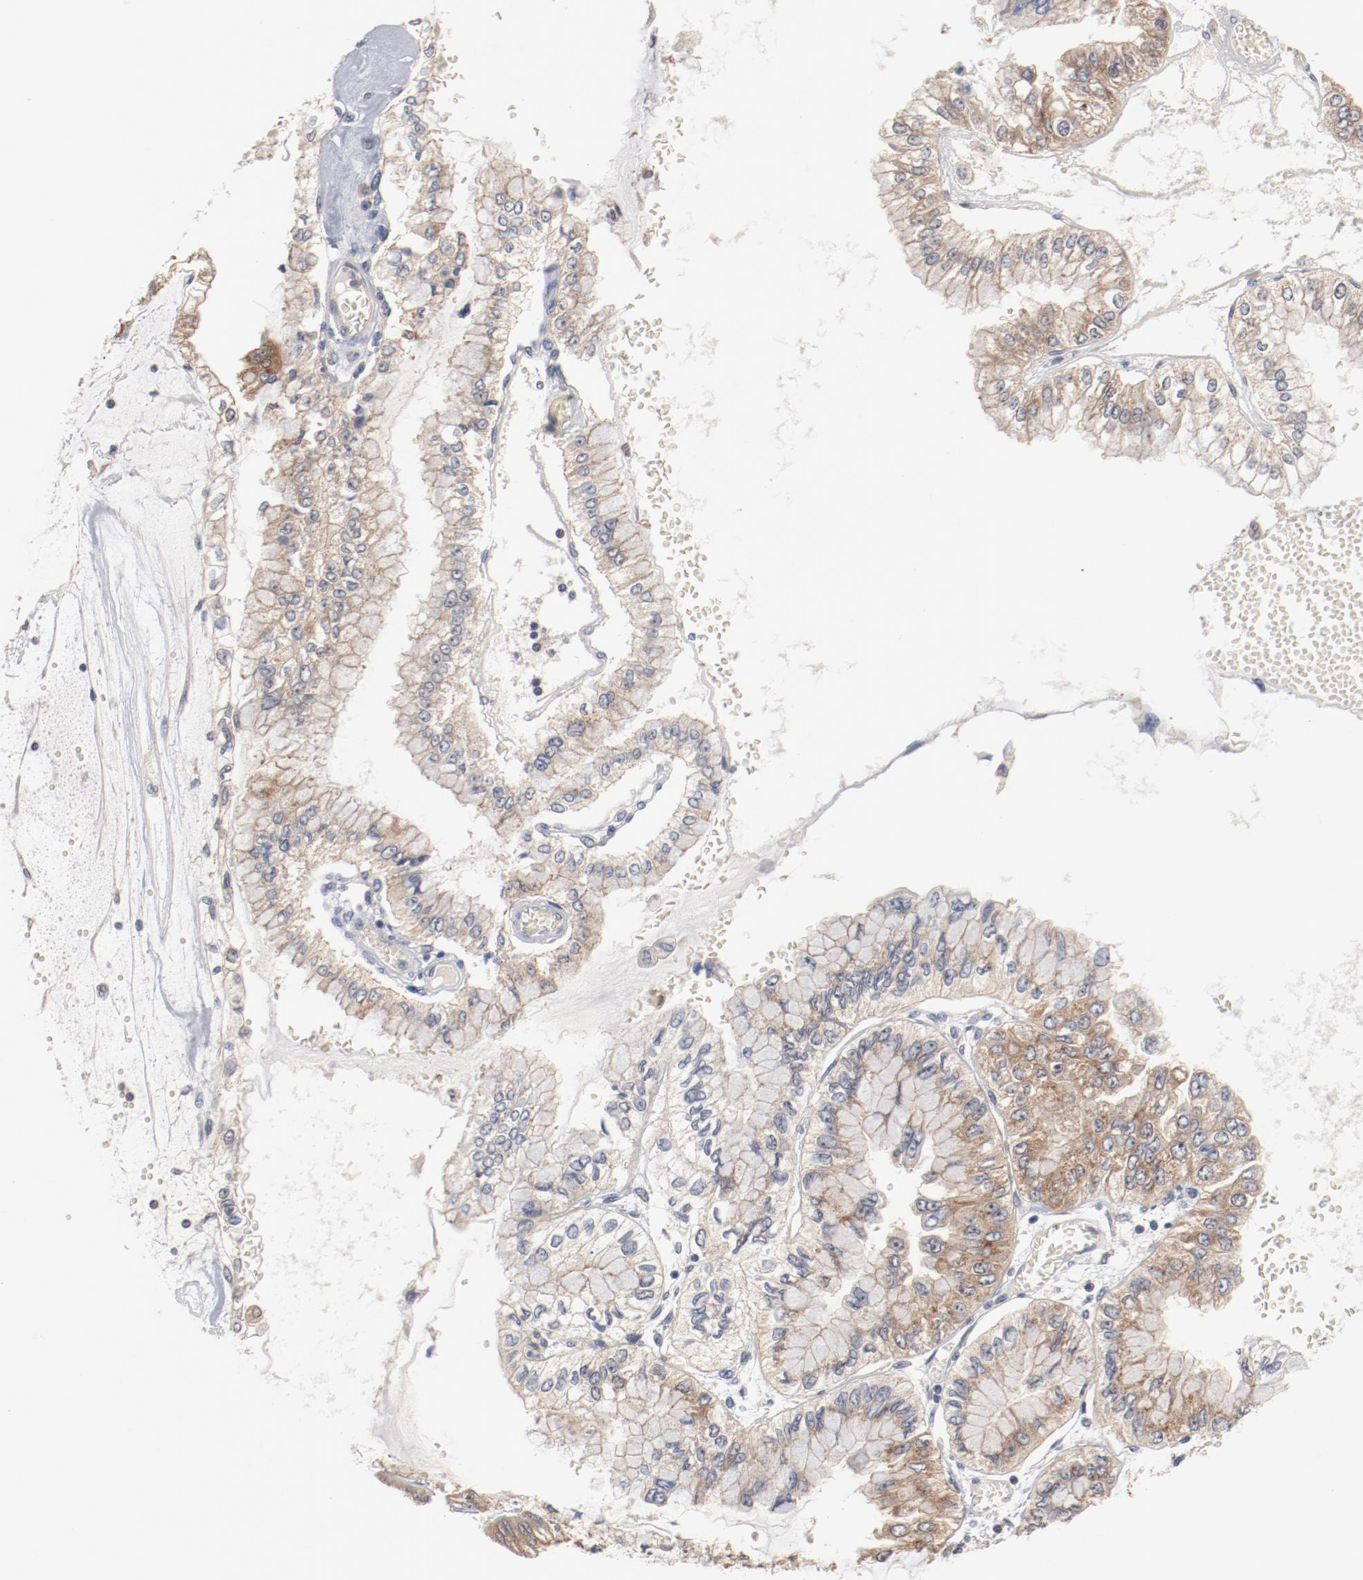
{"staining": {"intensity": "moderate", "quantity": ">75%", "location": "cytoplasmic/membranous"}, "tissue": "liver cancer", "cell_type": "Tumor cells", "image_type": "cancer", "snomed": [{"axis": "morphology", "description": "Cholangiocarcinoma"}, {"axis": "topography", "description": "Liver"}], "caption": "Moderate cytoplasmic/membranous positivity for a protein is seen in about >75% of tumor cells of liver cholangiocarcinoma using immunohistochemistry.", "gene": "RNASE11", "patient": {"sex": "female", "age": 79}}